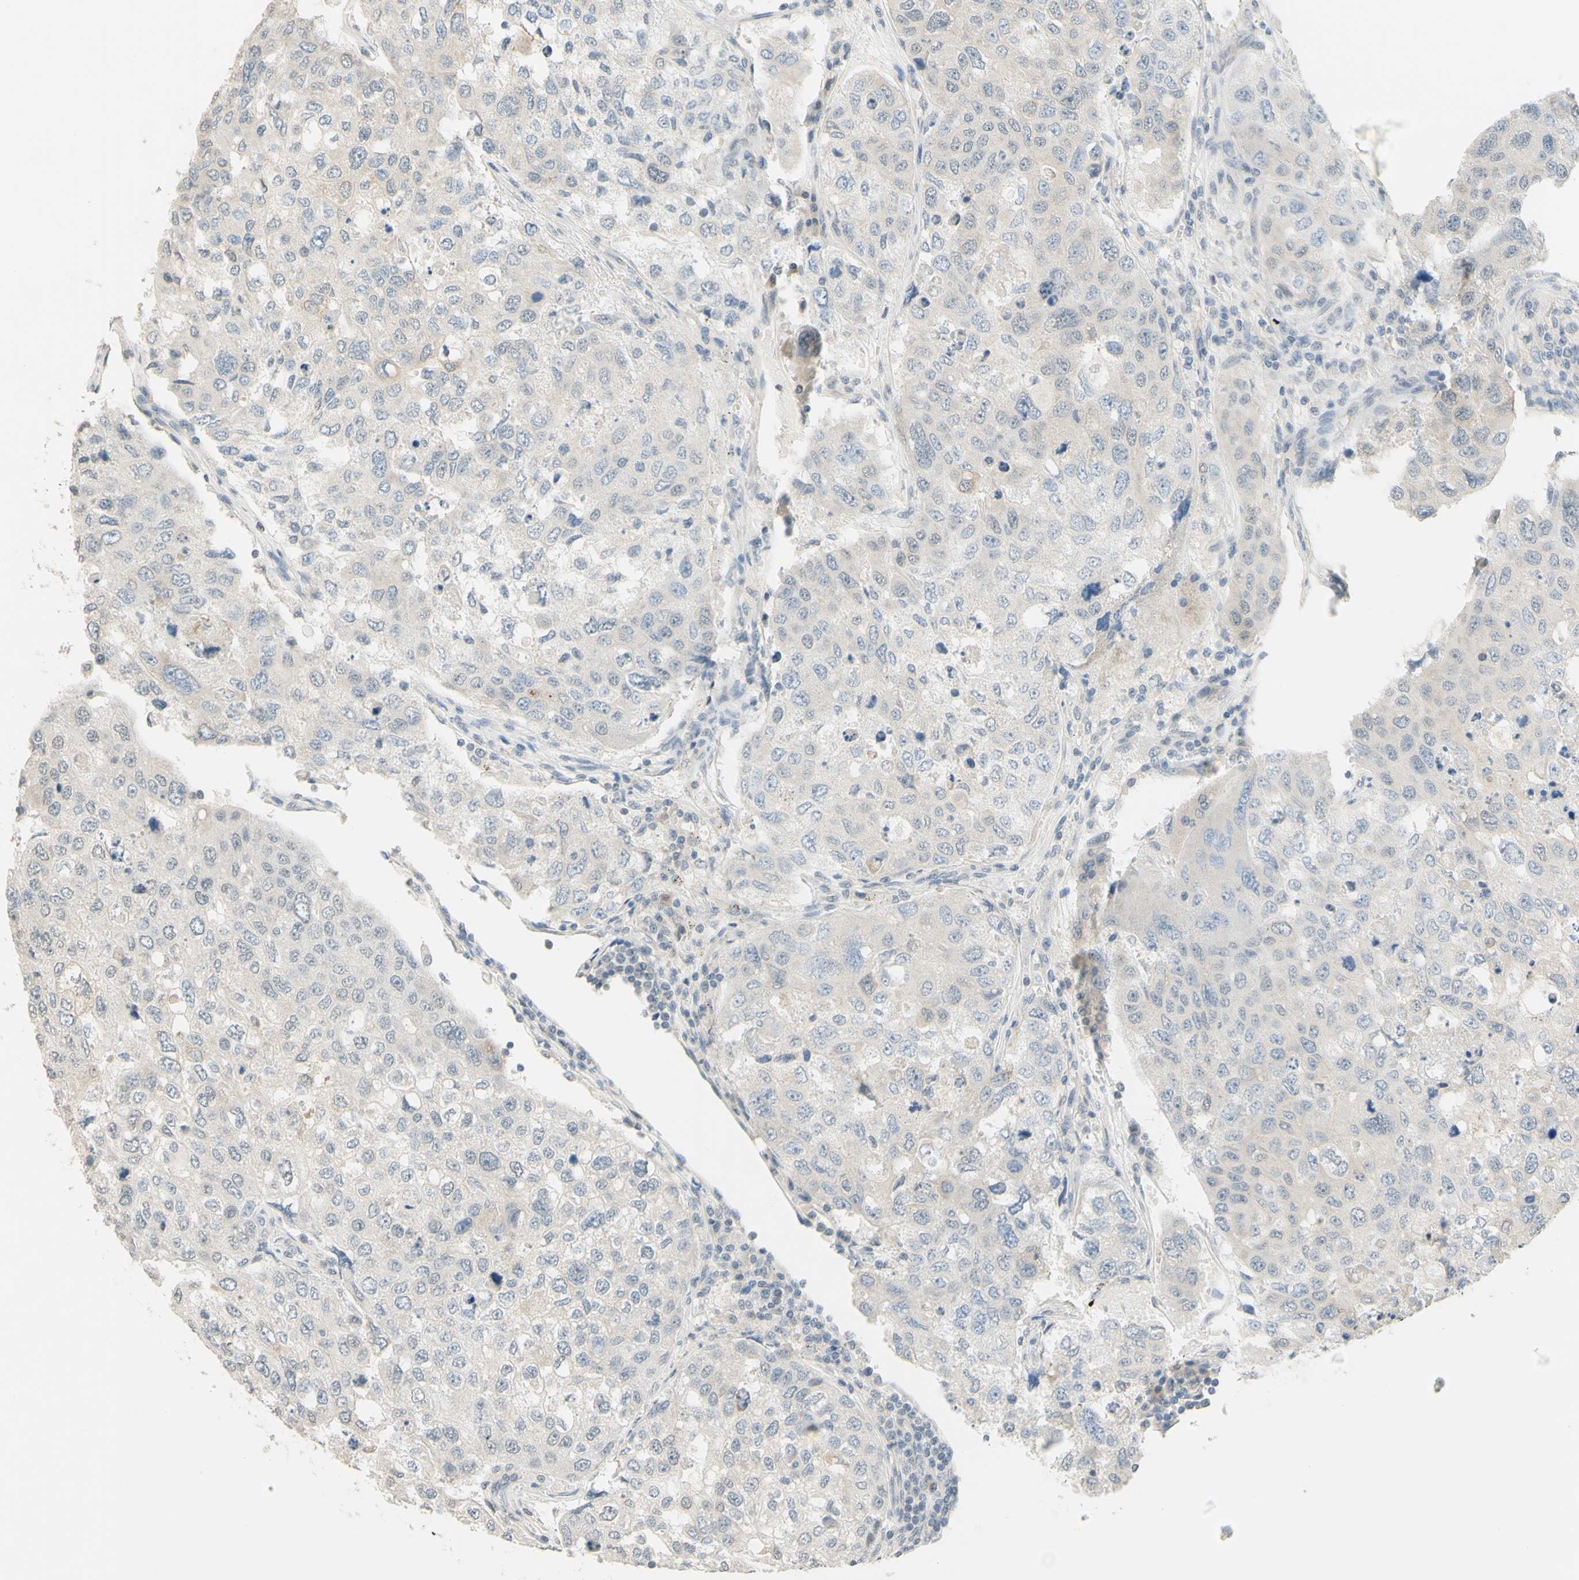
{"staining": {"intensity": "negative", "quantity": "none", "location": "none"}, "tissue": "urothelial cancer", "cell_type": "Tumor cells", "image_type": "cancer", "snomed": [{"axis": "morphology", "description": "Urothelial carcinoma, High grade"}, {"axis": "topography", "description": "Lymph node"}, {"axis": "topography", "description": "Urinary bladder"}], "caption": "The micrograph shows no significant positivity in tumor cells of urothelial carcinoma (high-grade).", "gene": "MAG", "patient": {"sex": "male", "age": 51}}